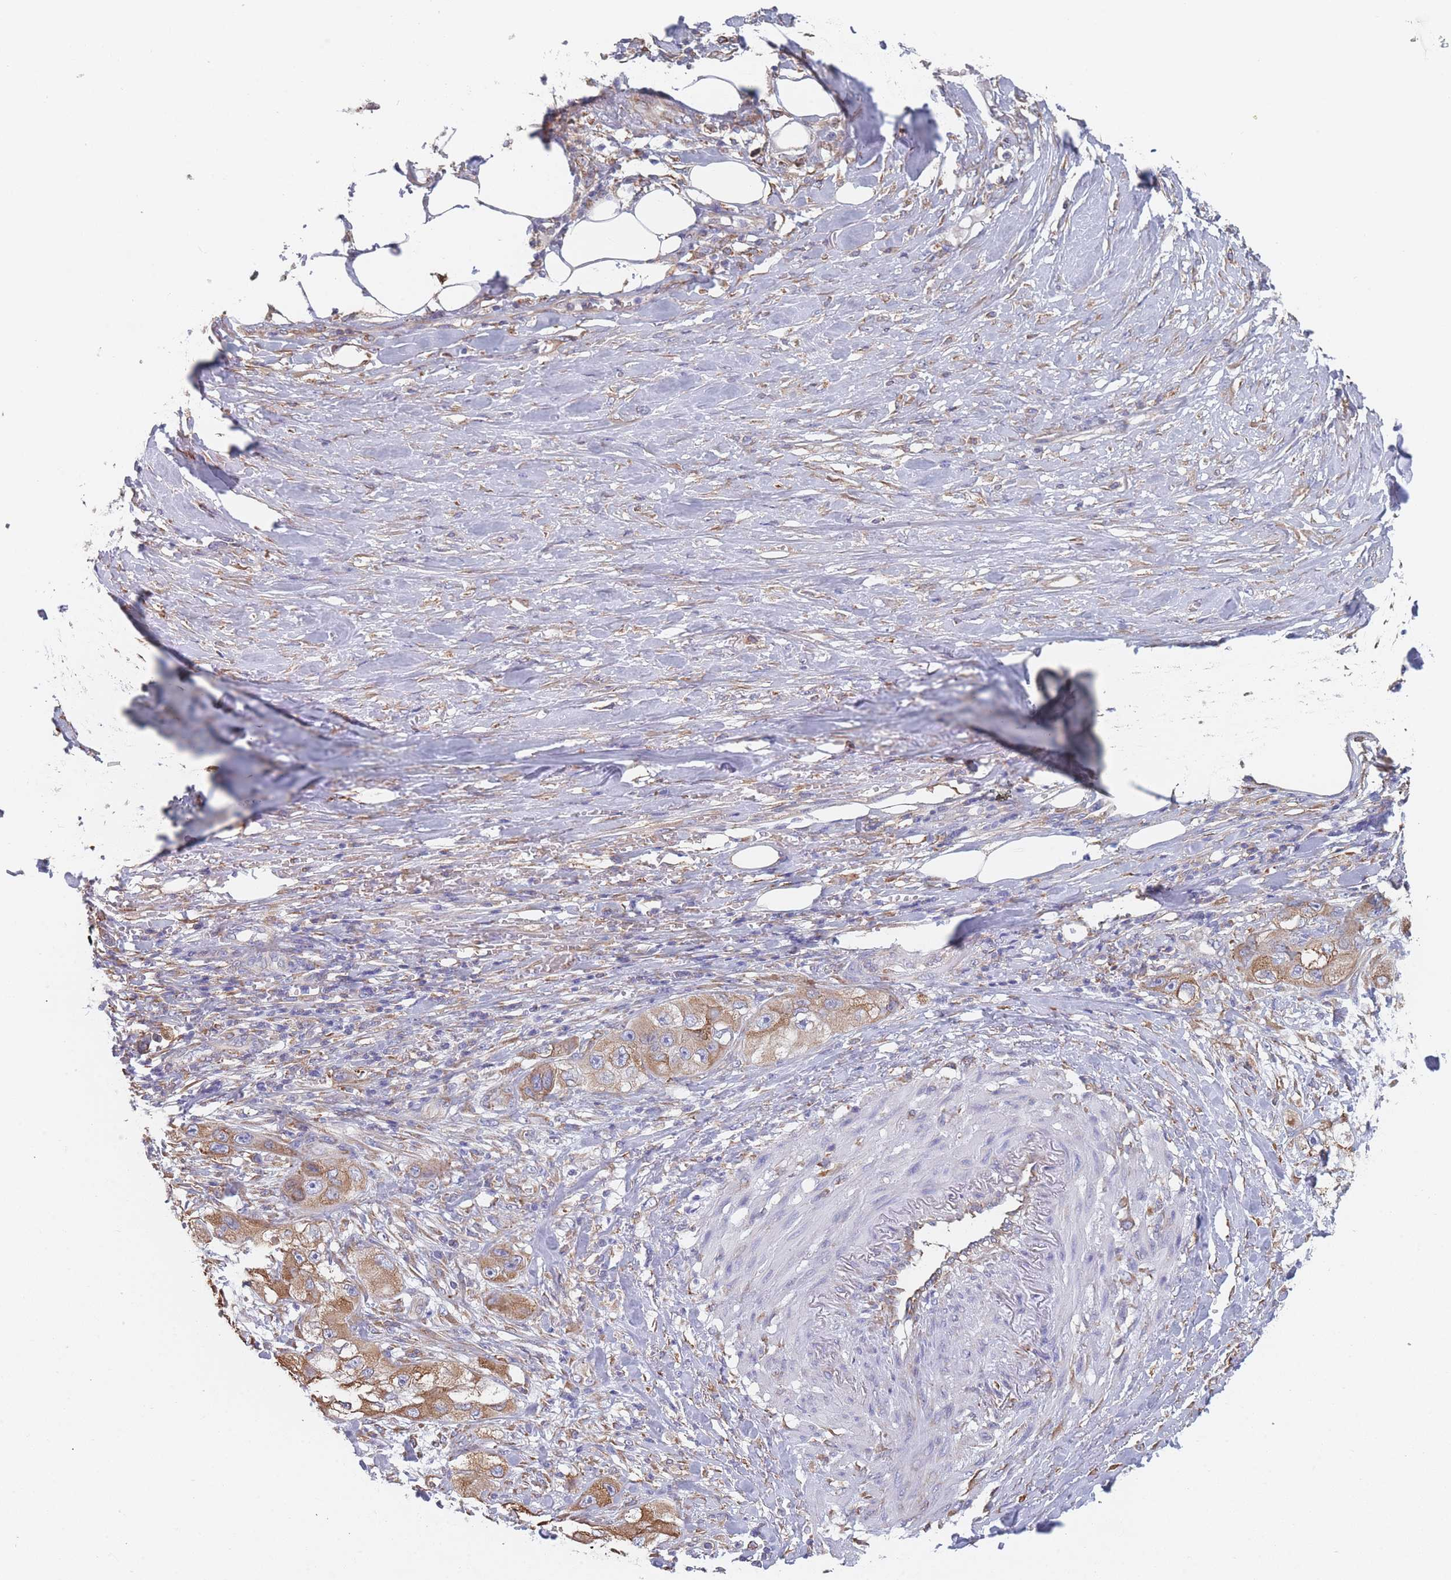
{"staining": {"intensity": "moderate", "quantity": ">75%", "location": "cytoplasmic/membranous"}, "tissue": "skin cancer", "cell_type": "Tumor cells", "image_type": "cancer", "snomed": [{"axis": "morphology", "description": "Squamous cell carcinoma, NOS"}, {"axis": "topography", "description": "Skin"}, {"axis": "topography", "description": "Subcutis"}], "caption": "The micrograph displays a brown stain indicating the presence of a protein in the cytoplasmic/membranous of tumor cells in skin cancer.", "gene": "OR7C2", "patient": {"sex": "male", "age": 73}}